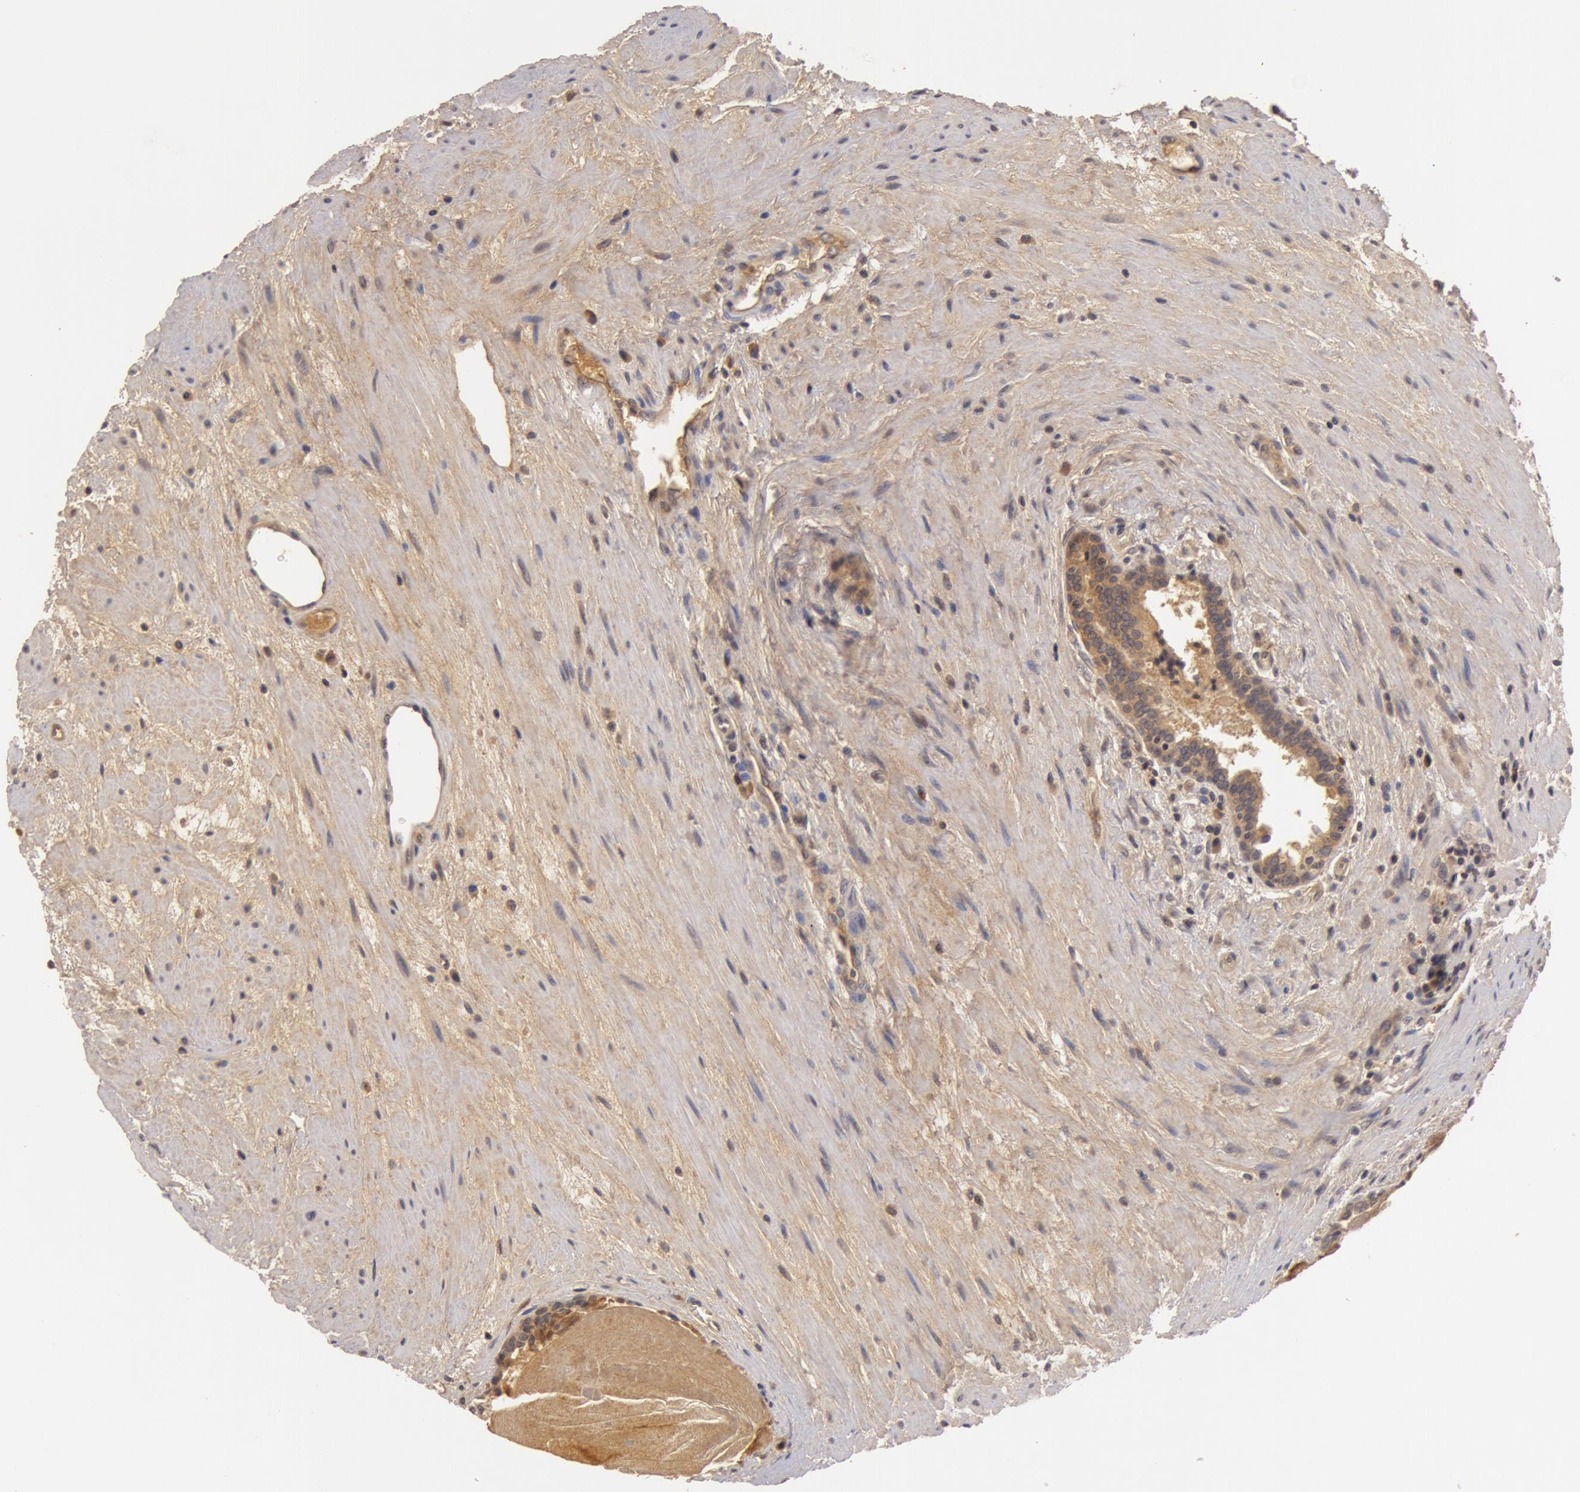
{"staining": {"intensity": "moderate", "quantity": ">75%", "location": "cytoplasmic/membranous"}, "tissue": "prostate", "cell_type": "Glandular cells", "image_type": "normal", "snomed": [{"axis": "morphology", "description": "Normal tissue, NOS"}, {"axis": "topography", "description": "Prostate"}], "caption": "Unremarkable prostate was stained to show a protein in brown. There is medium levels of moderate cytoplasmic/membranous expression in approximately >75% of glandular cells. (Stains: DAB (3,3'-diaminobenzidine) in brown, nuclei in blue, Microscopy: brightfield microscopy at high magnification).", "gene": "BCHE", "patient": {"sex": "male", "age": 65}}